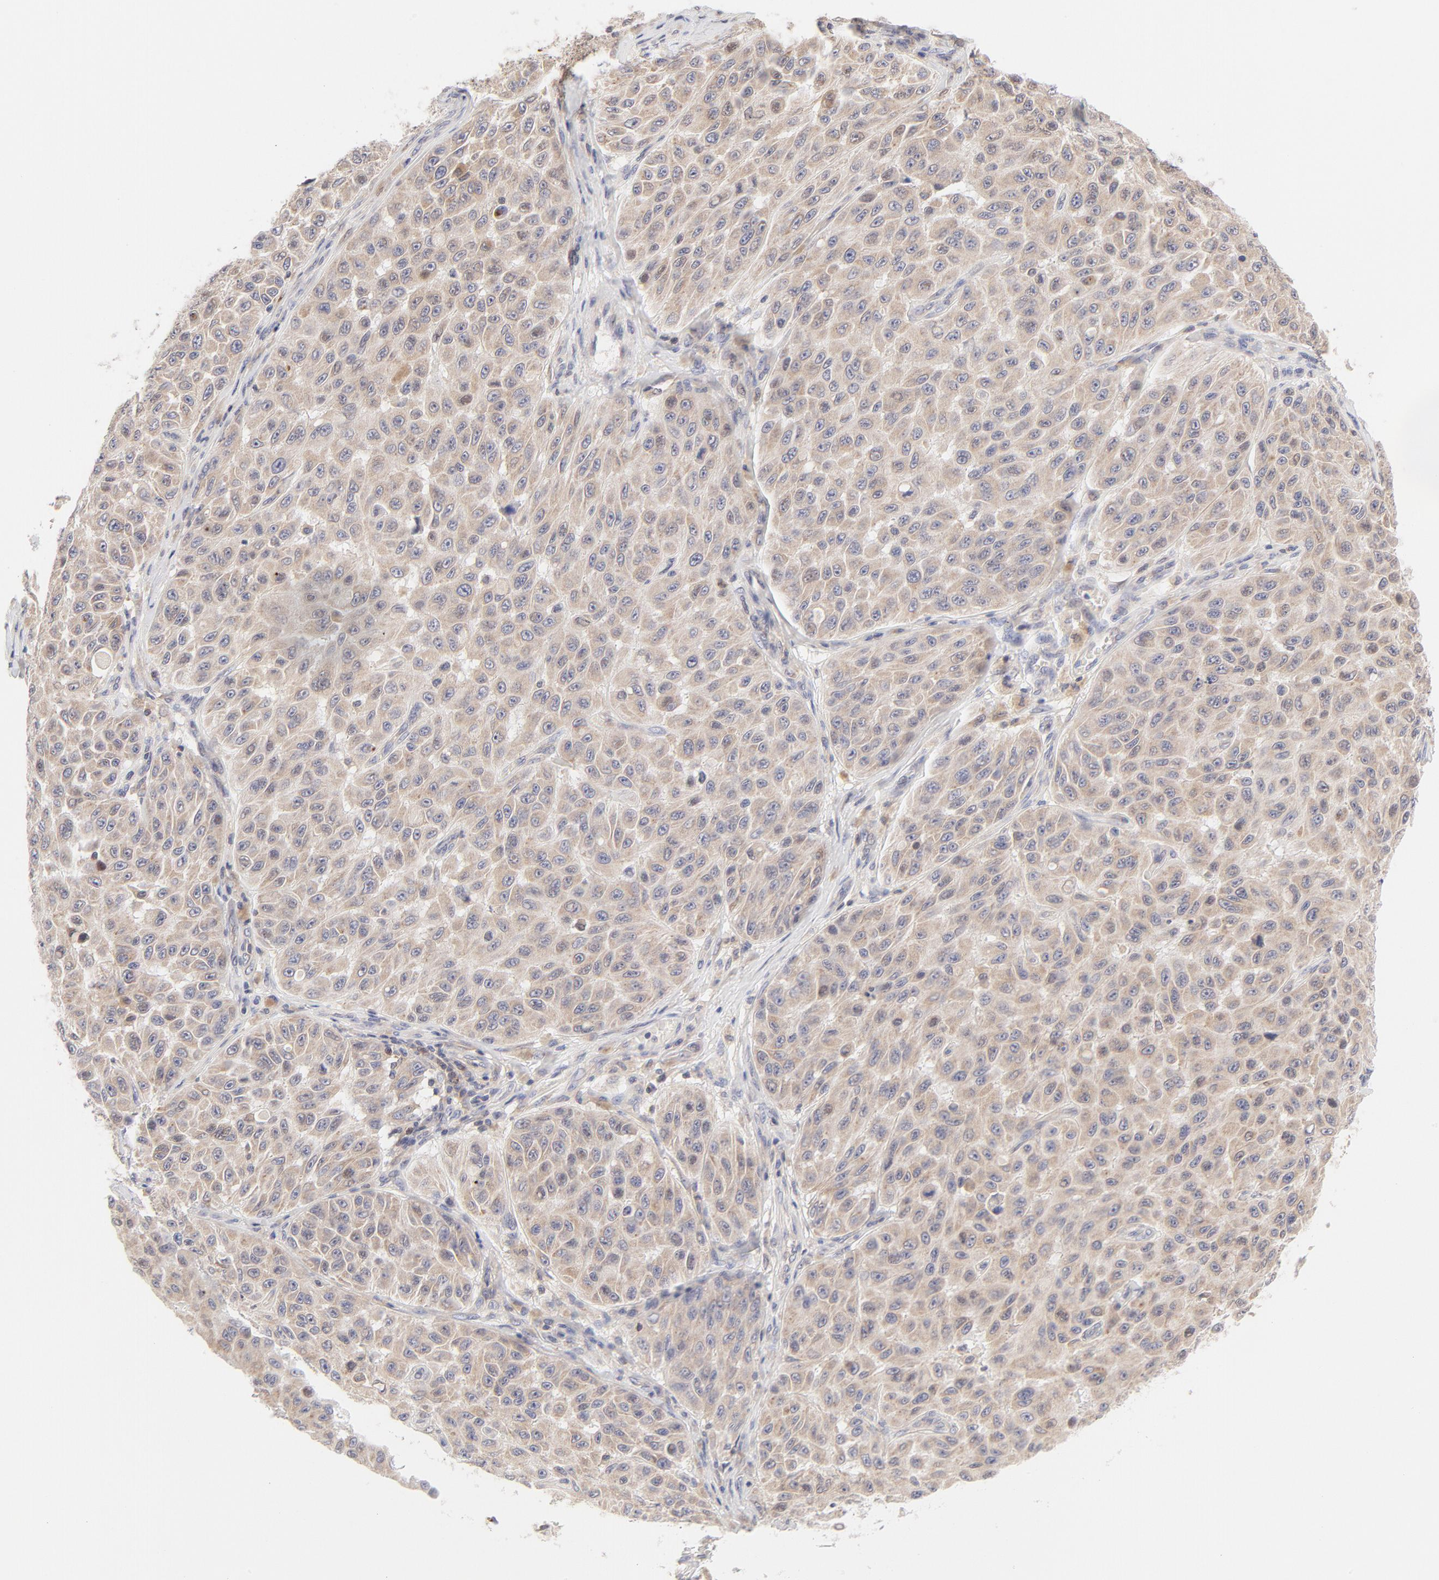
{"staining": {"intensity": "moderate", "quantity": ">75%", "location": "cytoplasmic/membranous"}, "tissue": "melanoma", "cell_type": "Tumor cells", "image_type": "cancer", "snomed": [{"axis": "morphology", "description": "Malignant melanoma, NOS"}, {"axis": "topography", "description": "Skin"}], "caption": "A brown stain highlights moderate cytoplasmic/membranous staining of a protein in melanoma tumor cells.", "gene": "RPS6KA1", "patient": {"sex": "male", "age": 30}}